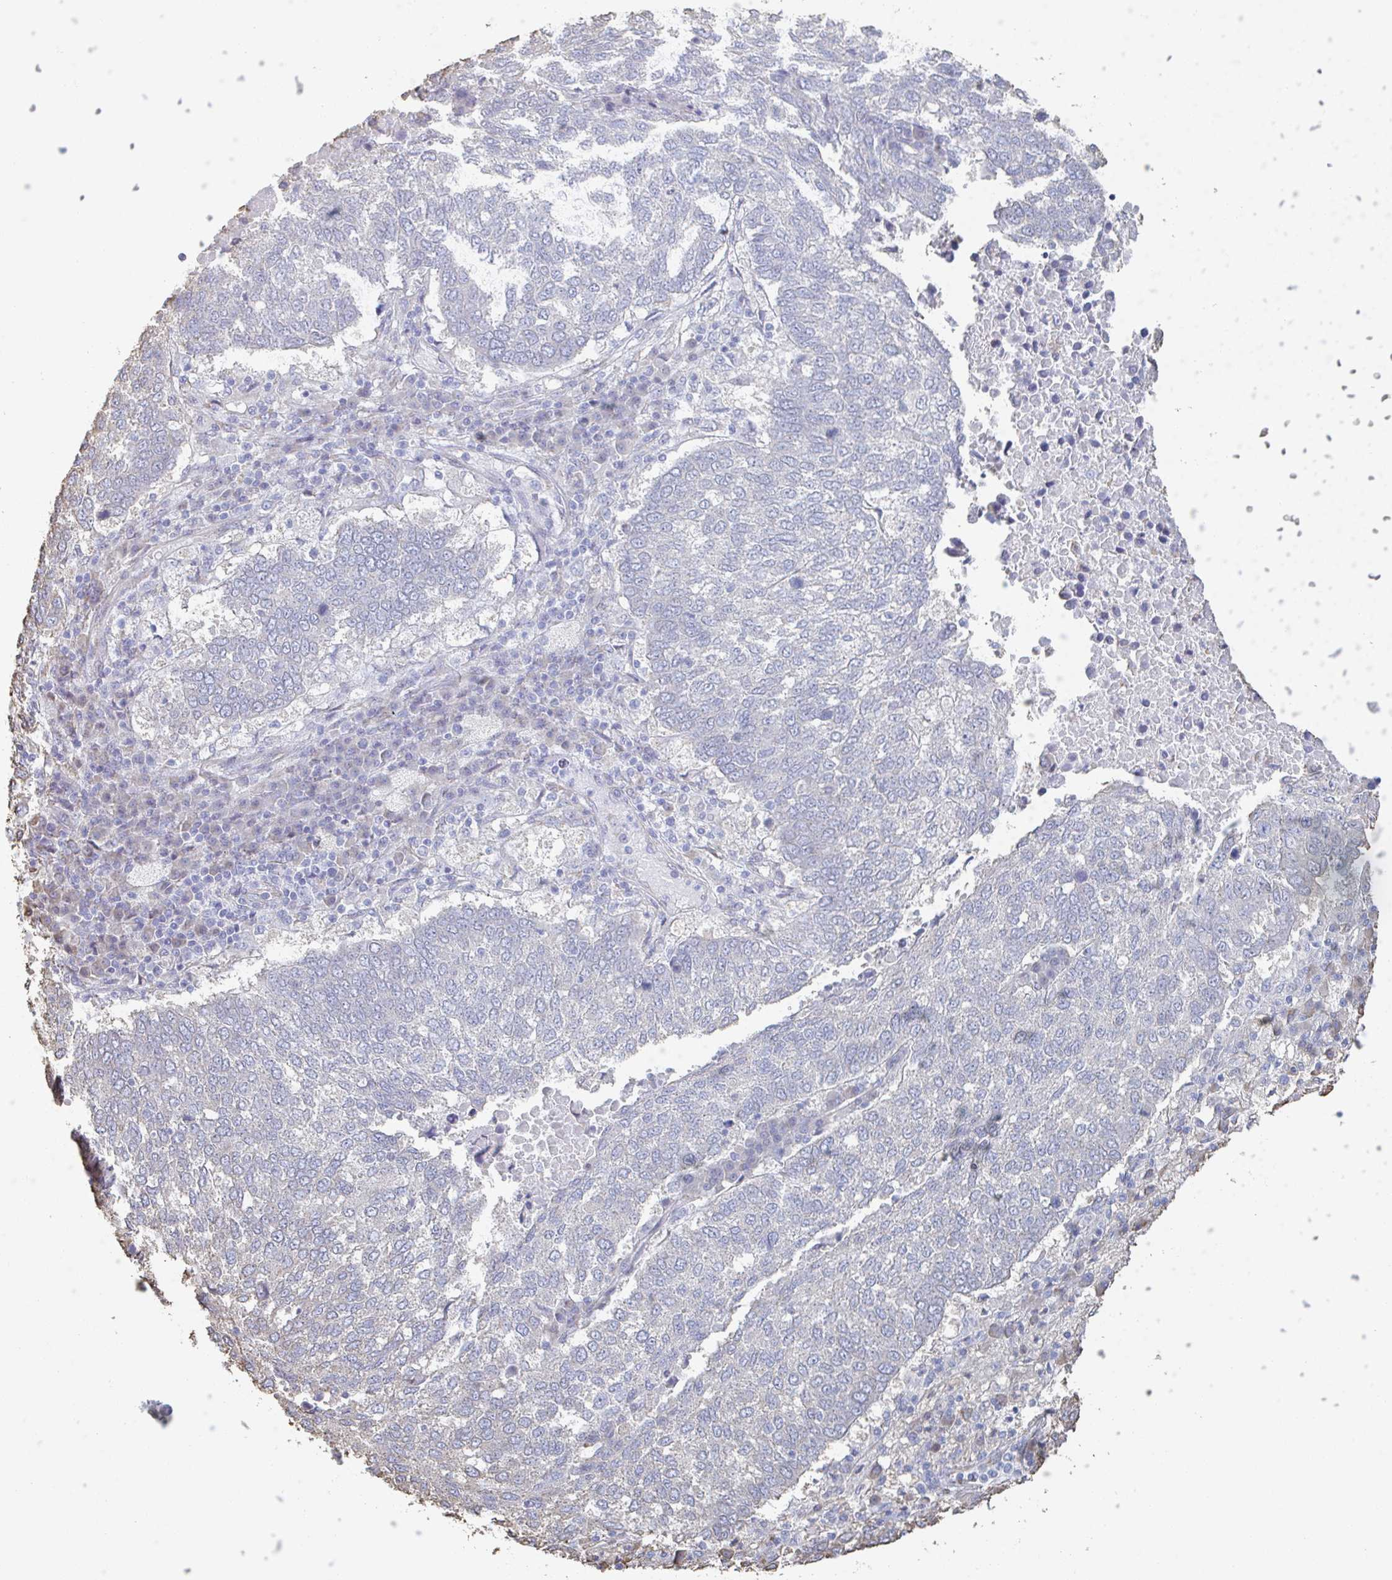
{"staining": {"intensity": "negative", "quantity": "none", "location": "none"}, "tissue": "lung cancer", "cell_type": "Tumor cells", "image_type": "cancer", "snomed": [{"axis": "morphology", "description": "Squamous cell carcinoma, NOS"}, {"axis": "topography", "description": "Lung"}], "caption": "Human lung cancer (squamous cell carcinoma) stained for a protein using immunohistochemistry (IHC) demonstrates no expression in tumor cells.", "gene": "RAB5IF", "patient": {"sex": "male", "age": 73}}